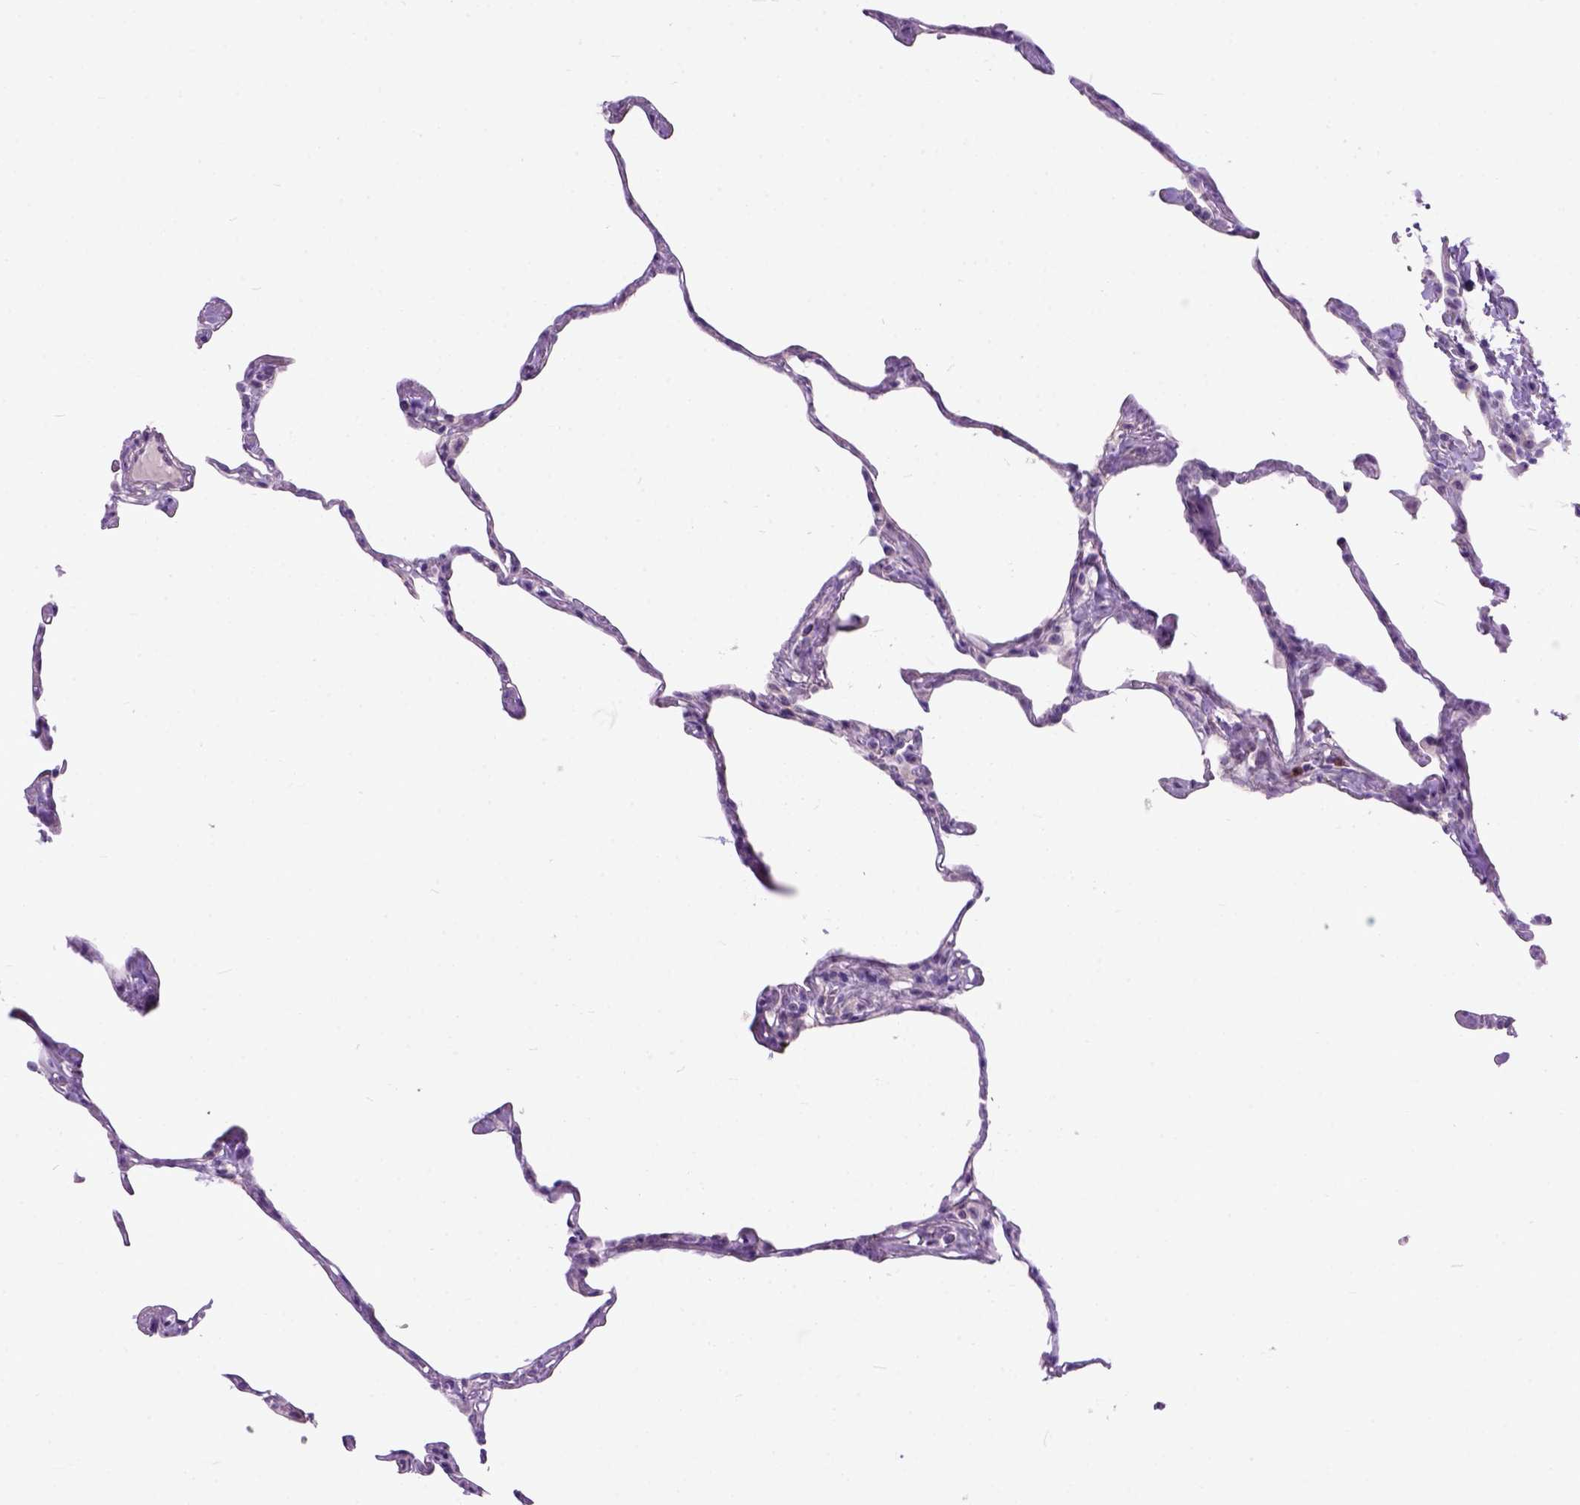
{"staining": {"intensity": "negative", "quantity": "none", "location": "none"}, "tissue": "lung", "cell_type": "Alveolar cells", "image_type": "normal", "snomed": [{"axis": "morphology", "description": "Normal tissue, NOS"}, {"axis": "topography", "description": "Lung"}], "caption": "Immunohistochemical staining of unremarkable human lung displays no significant expression in alveolar cells. (DAB IHC visualized using brightfield microscopy, high magnification).", "gene": "MAPT", "patient": {"sex": "male", "age": 65}}